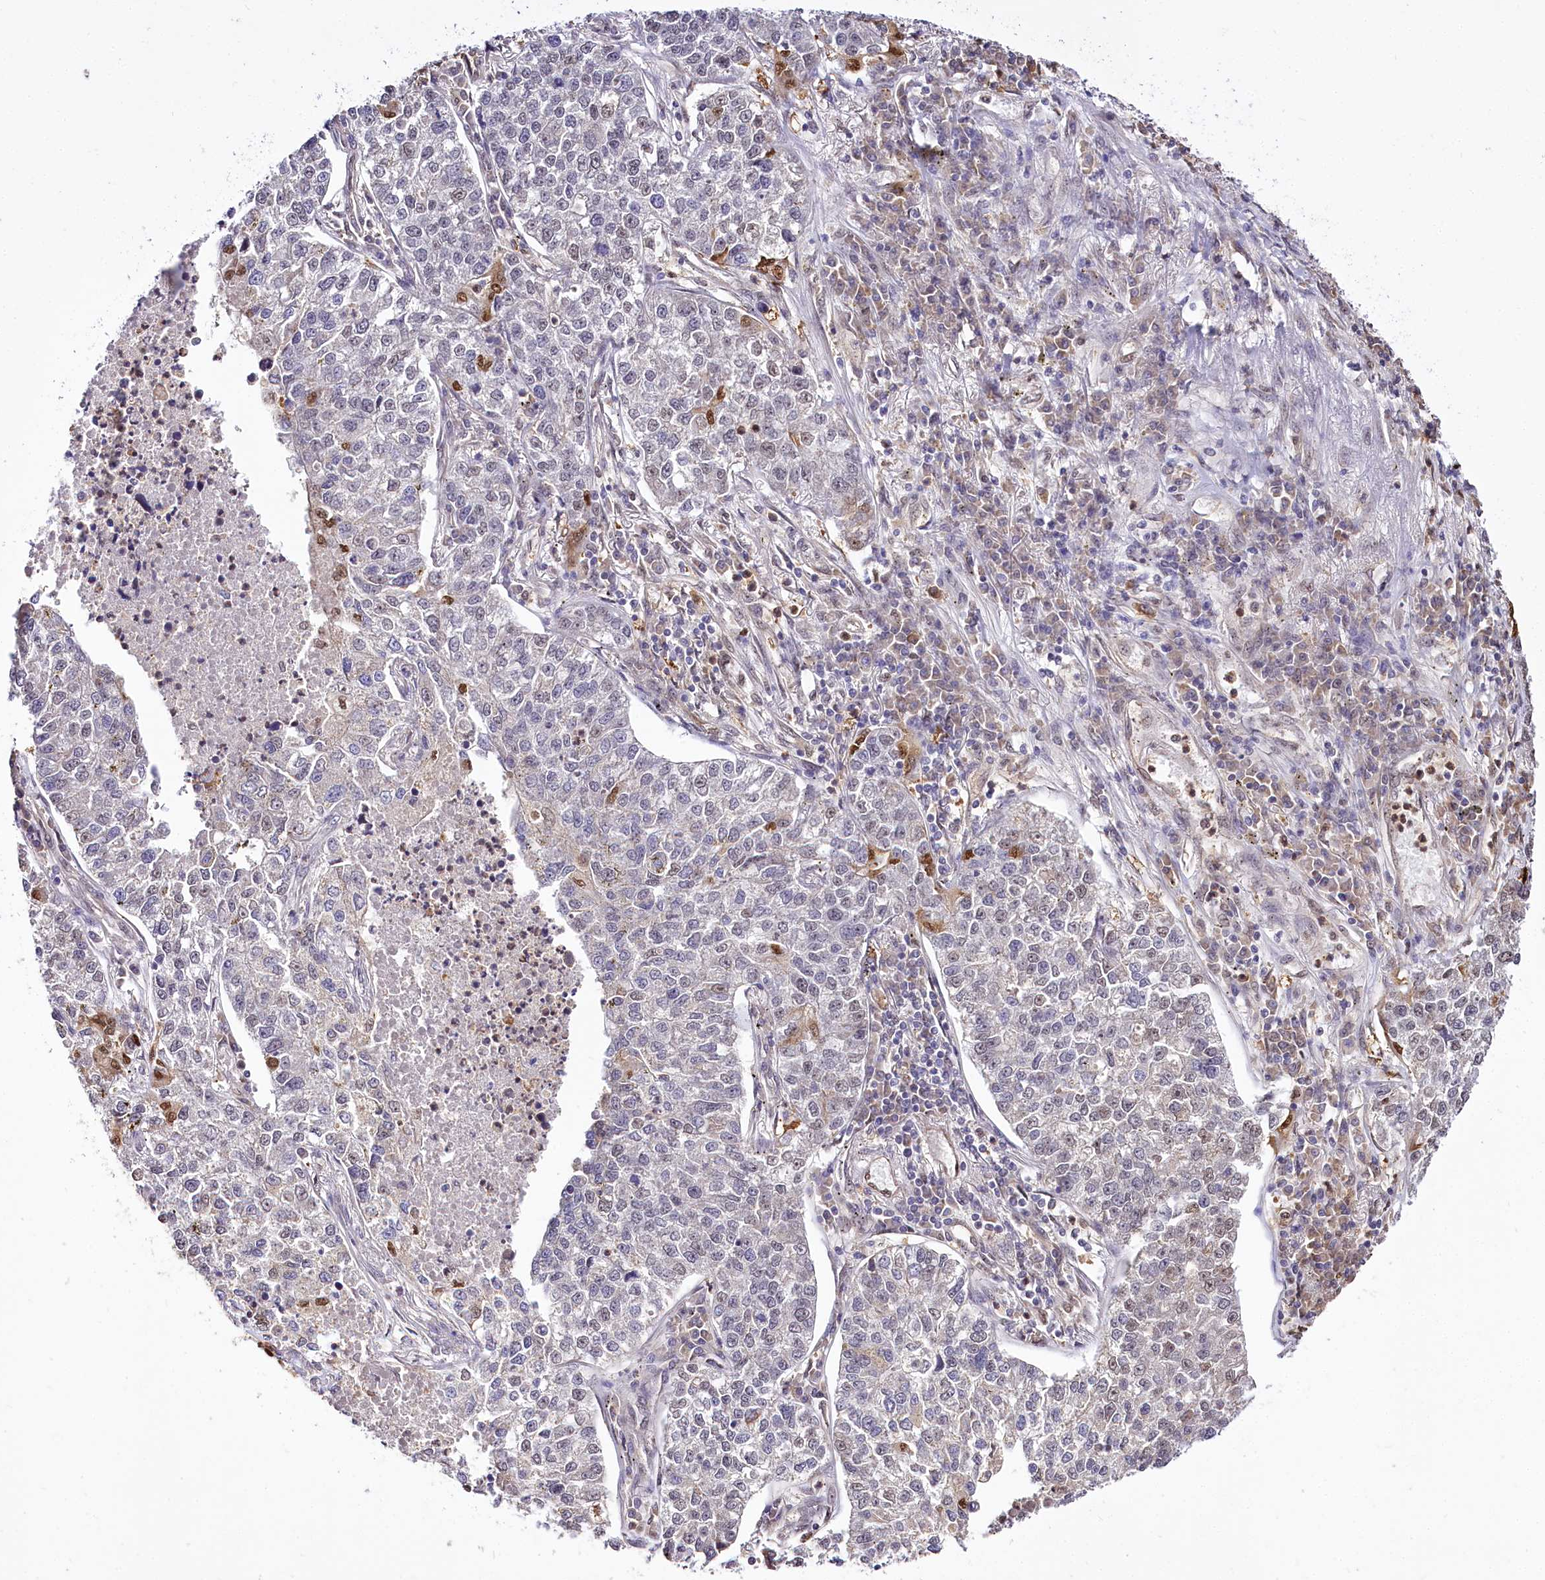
{"staining": {"intensity": "weak", "quantity": "<25%", "location": "nuclear"}, "tissue": "lung cancer", "cell_type": "Tumor cells", "image_type": "cancer", "snomed": [{"axis": "morphology", "description": "Adenocarcinoma, NOS"}, {"axis": "topography", "description": "Lung"}], "caption": "An image of lung cancer stained for a protein shows no brown staining in tumor cells.", "gene": "GNL3L", "patient": {"sex": "male", "age": 49}}